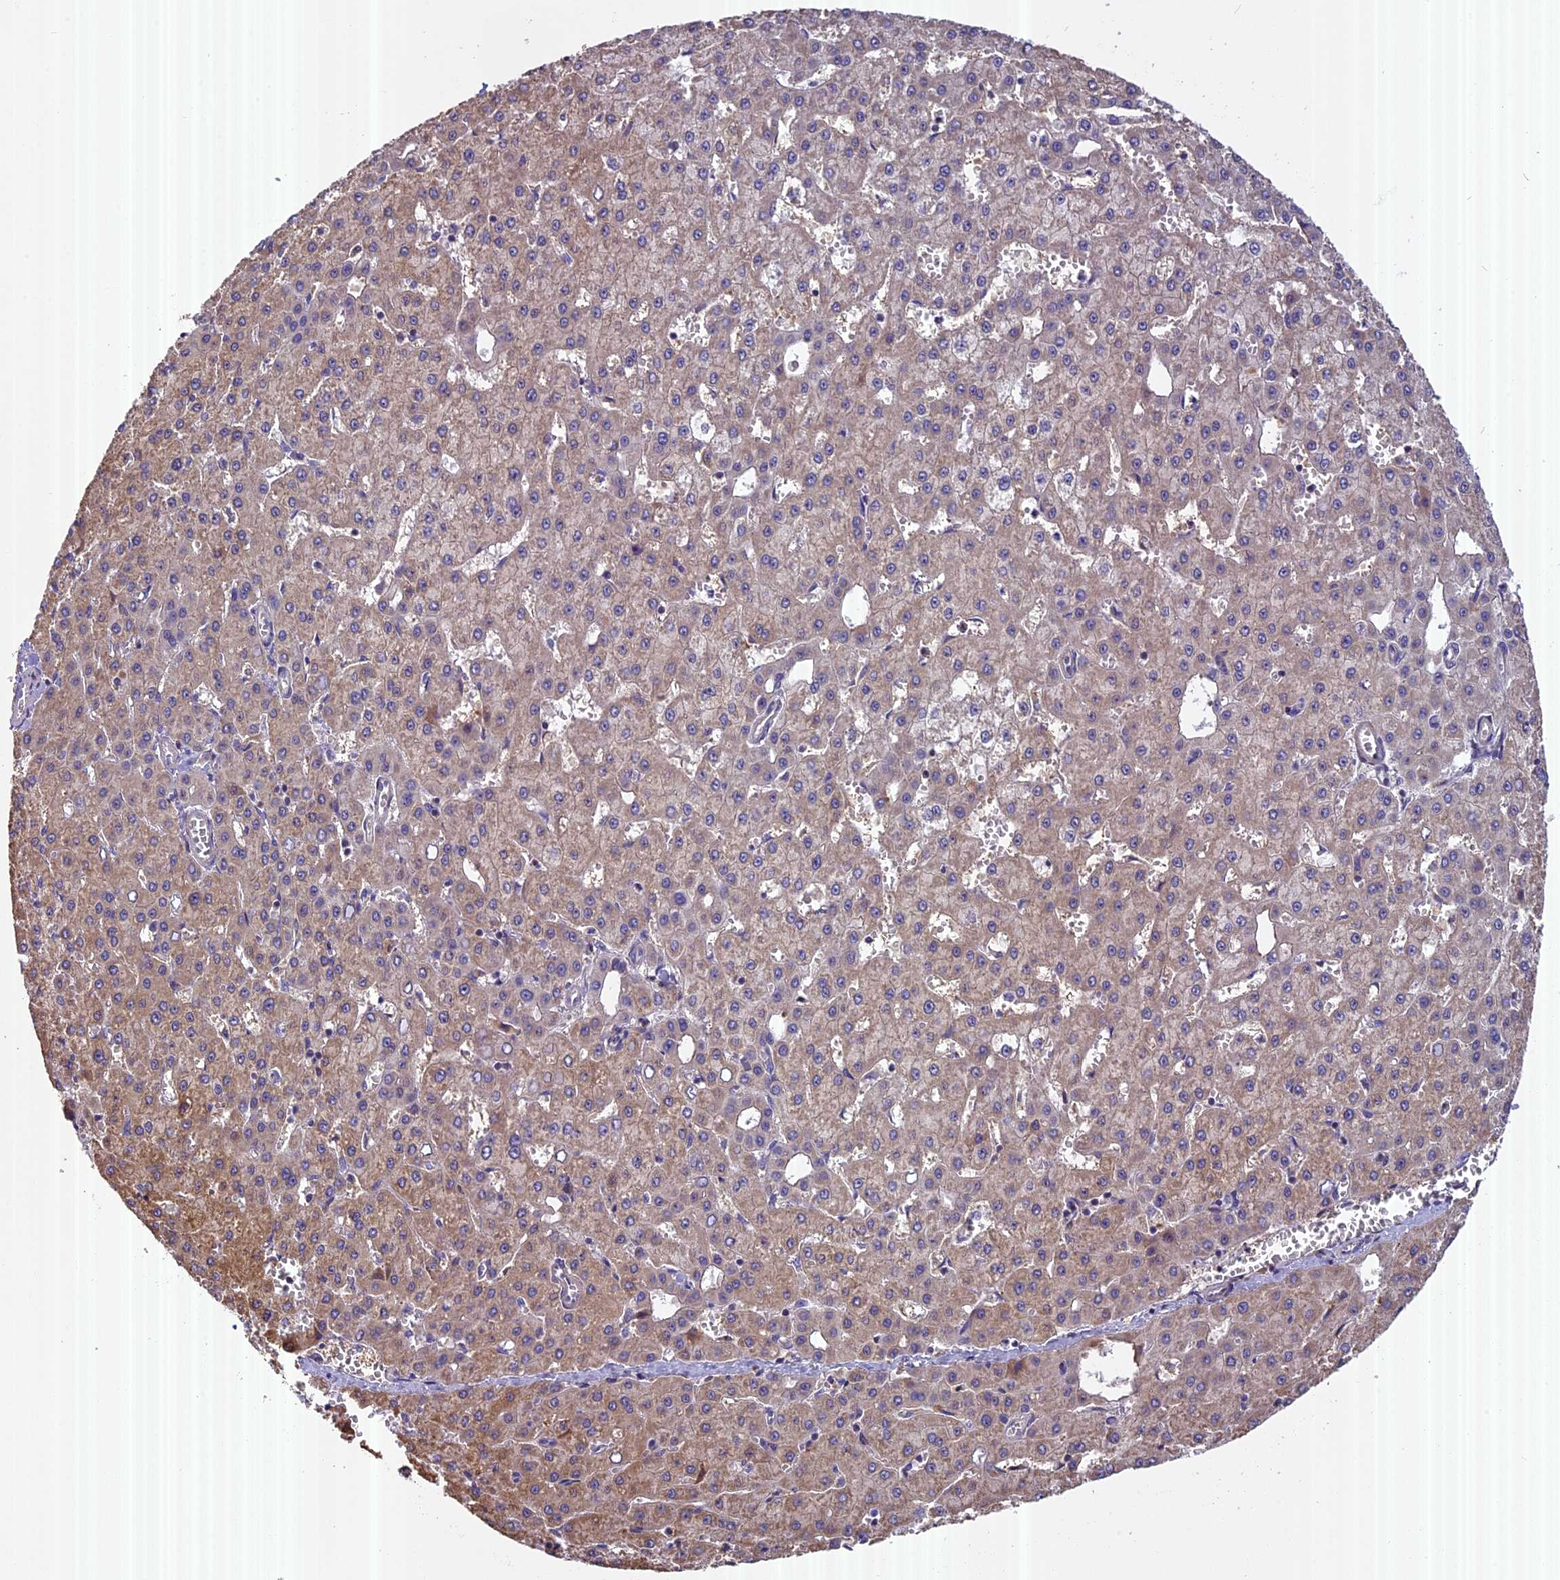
{"staining": {"intensity": "moderate", "quantity": "25%-75%", "location": "cytoplasmic/membranous"}, "tissue": "liver cancer", "cell_type": "Tumor cells", "image_type": "cancer", "snomed": [{"axis": "morphology", "description": "Carcinoma, Hepatocellular, NOS"}, {"axis": "topography", "description": "Liver"}], "caption": "DAB immunohistochemical staining of human liver cancer (hepatocellular carcinoma) shows moderate cytoplasmic/membranous protein positivity in approximately 25%-75% of tumor cells. (Stains: DAB in brown, nuclei in blue, Microscopy: brightfield microscopy at high magnification).", "gene": "FAM98C", "patient": {"sex": "male", "age": 47}}